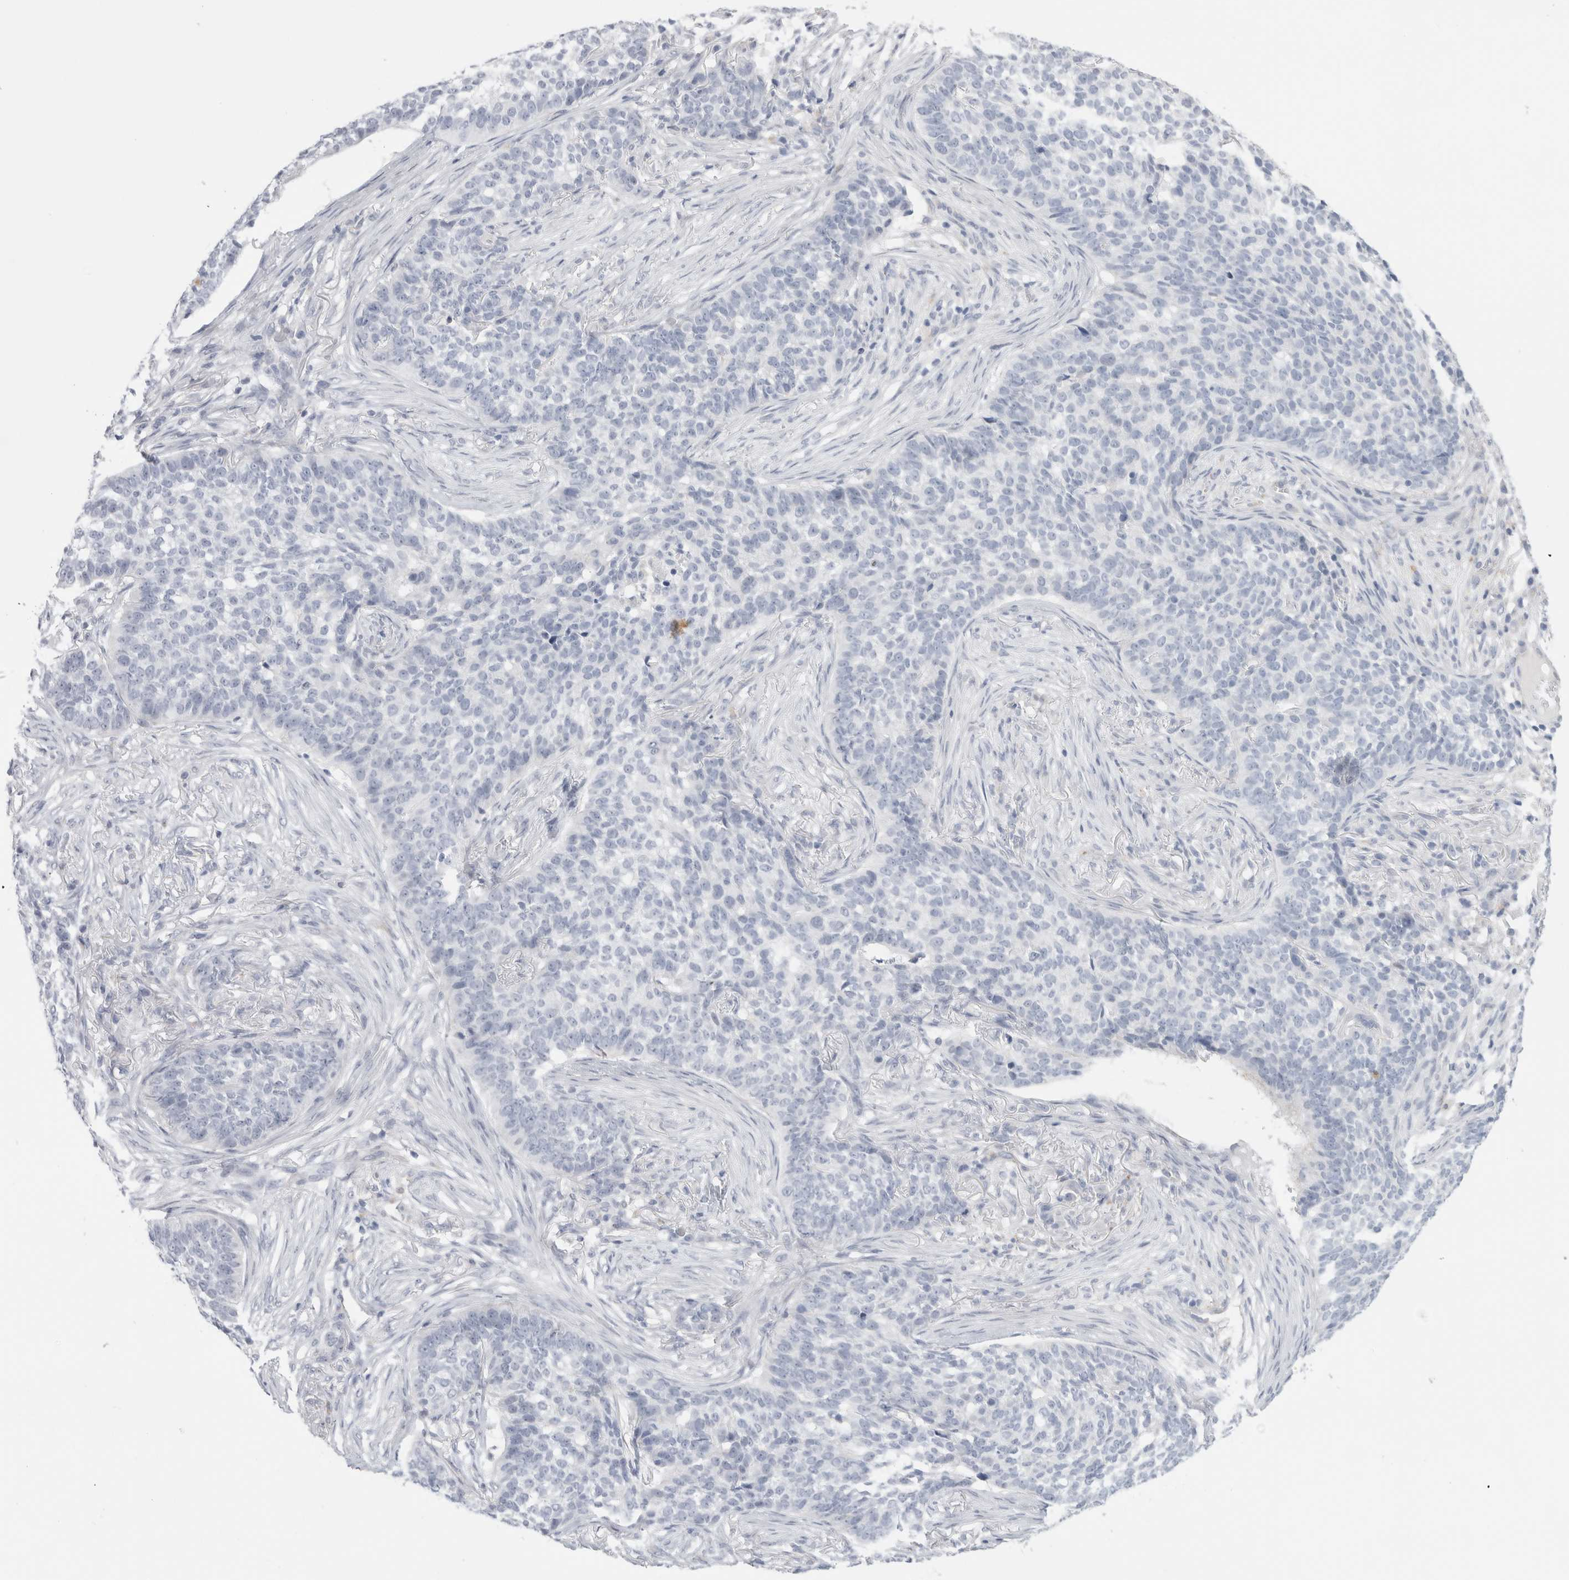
{"staining": {"intensity": "negative", "quantity": "none", "location": "none"}, "tissue": "skin cancer", "cell_type": "Tumor cells", "image_type": "cancer", "snomed": [{"axis": "morphology", "description": "Basal cell carcinoma"}, {"axis": "topography", "description": "Skin"}], "caption": "Immunohistochemistry of basal cell carcinoma (skin) exhibits no staining in tumor cells.", "gene": "ANKMY1", "patient": {"sex": "male", "age": 85}}